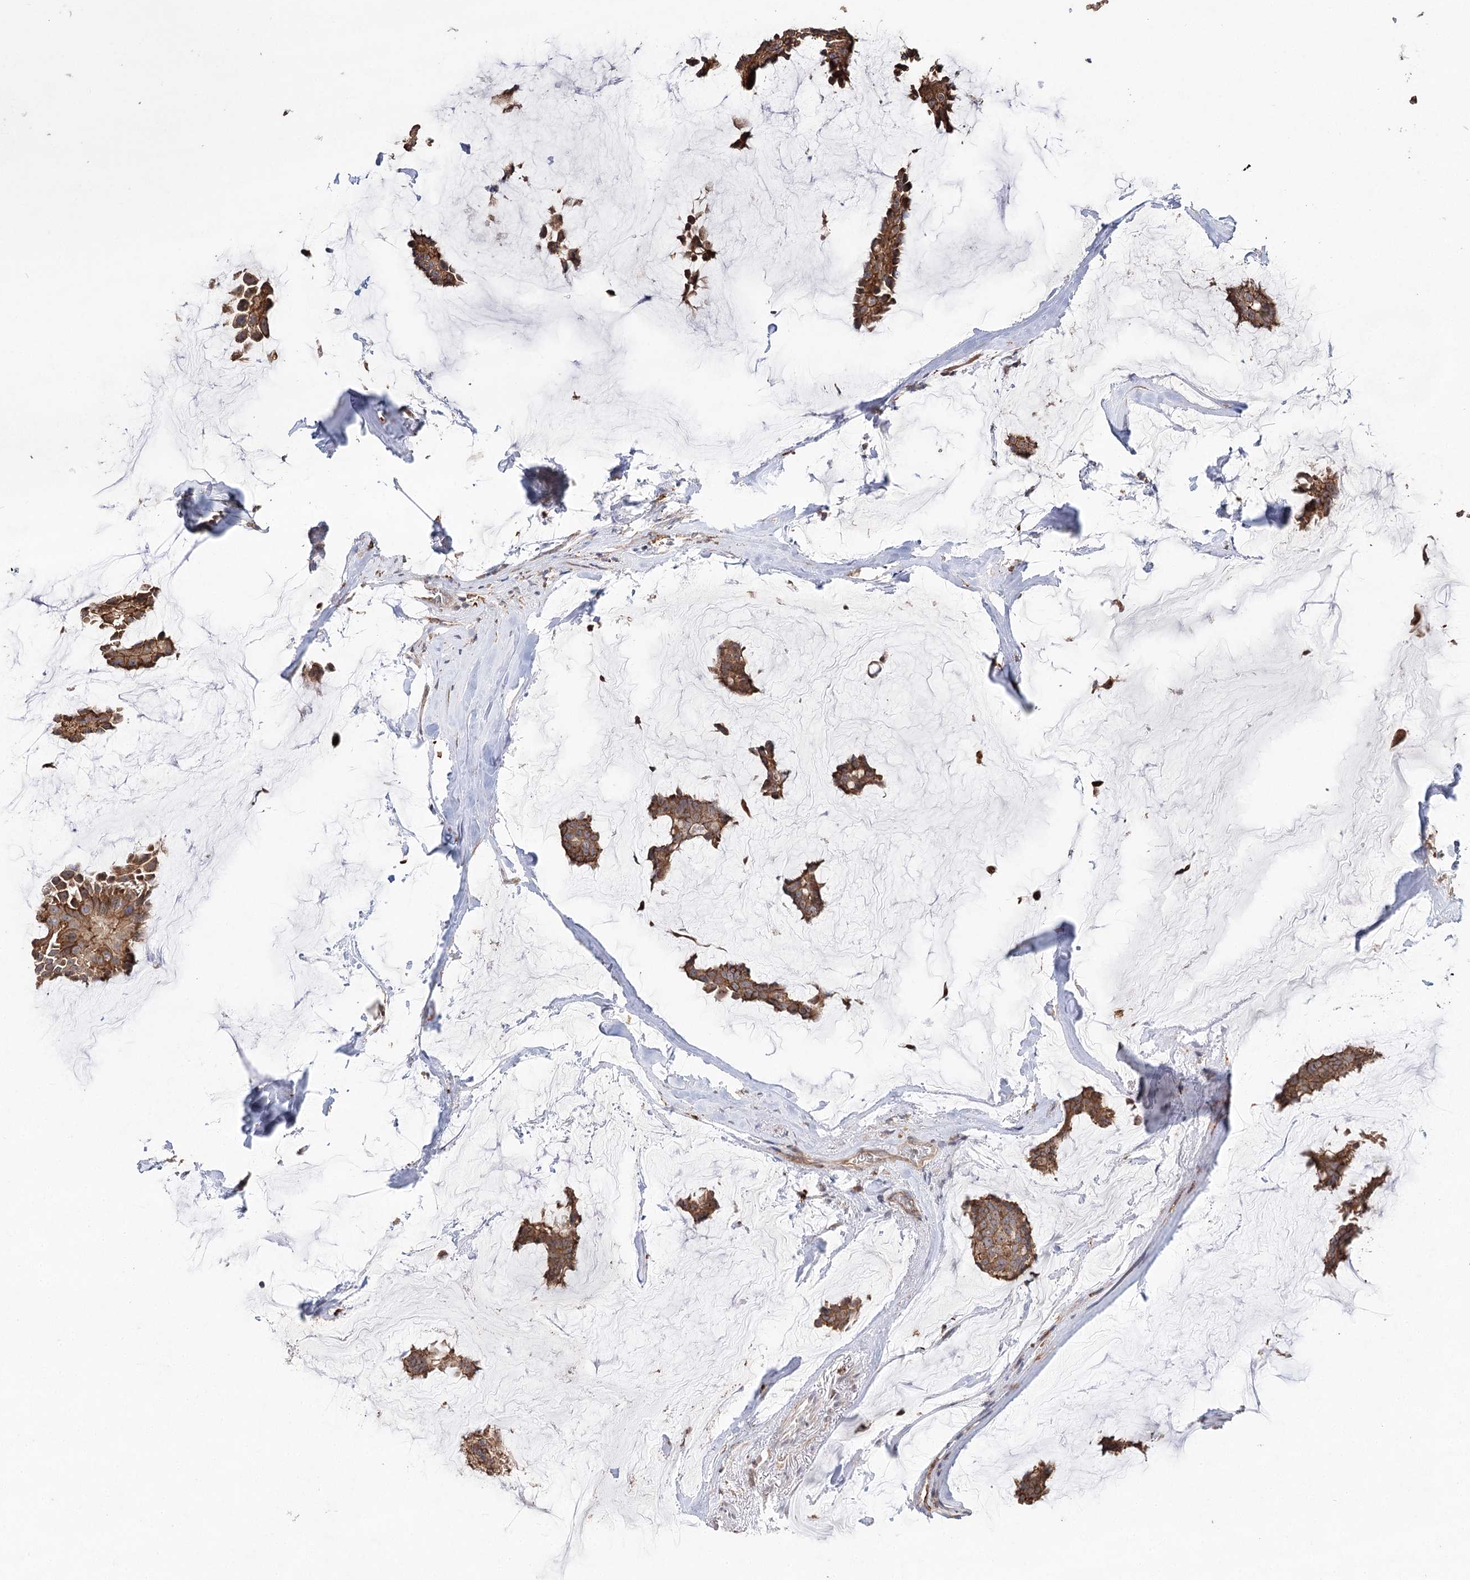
{"staining": {"intensity": "moderate", "quantity": ">75%", "location": "cytoplasmic/membranous"}, "tissue": "breast cancer", "cell_type": "Tumor cells", "image_type": "cancer", "snomed": [{"axis": "morphology", "description": "Duct carcinoma"}, {"axis": "topography", "description": "Breast"}], "caption": "Breast intraductal carcinoma stained with immunohistochemistry demonstrates moderate cytoplasmic/membranous positivity in about >75% of tumor cells.", "gene": "DMXL1", "patient": {"sex": "female", "age": 93}}